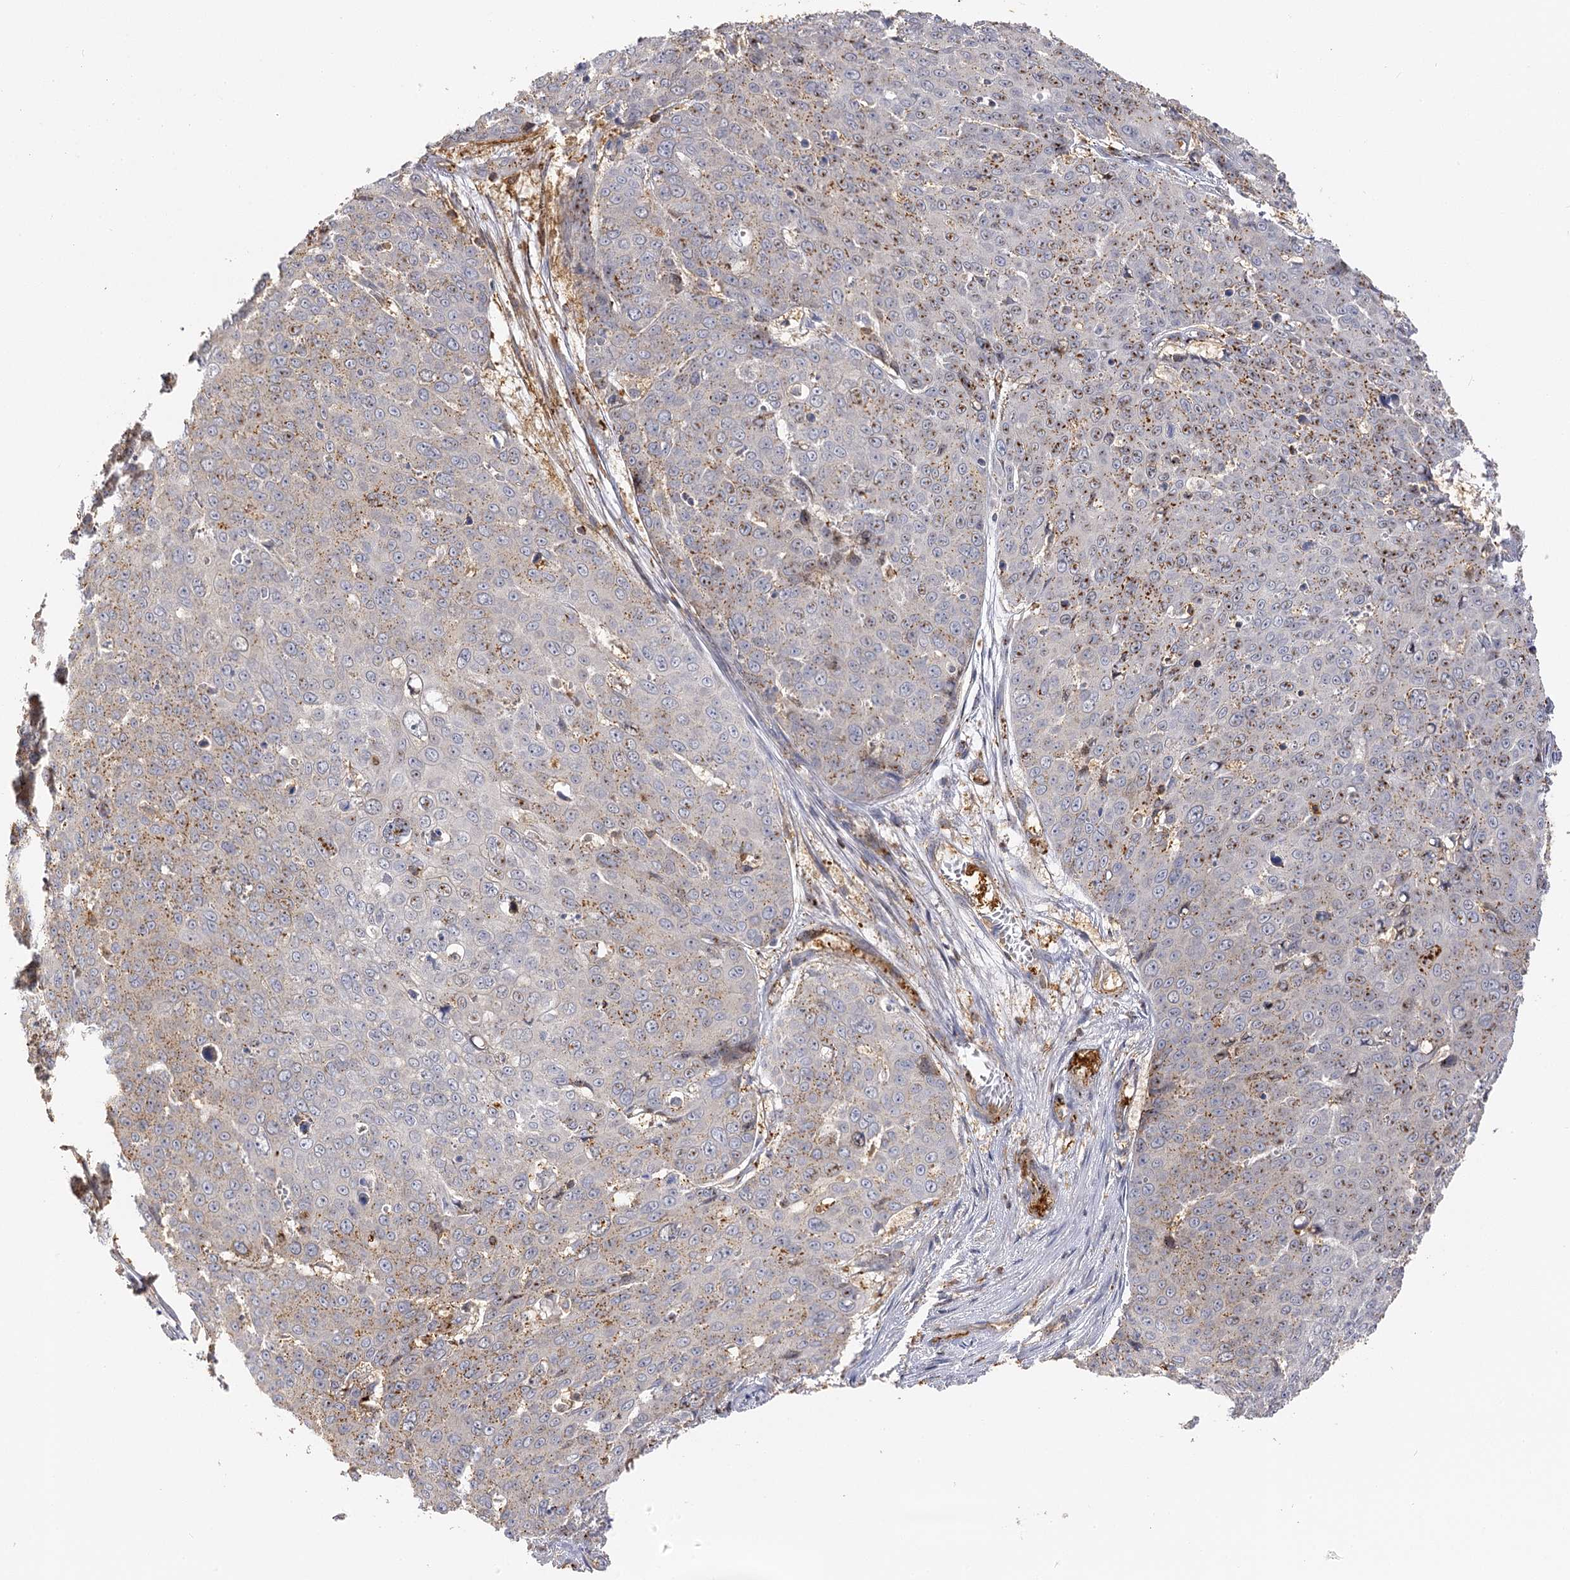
{"staining": {"intensity": "moderate", "quantity": "<25%", "location": "cytoplasmic/membranous"}, "tissue": "skin cancer", "cell_type": "Tumor cells", "image_type": "cancer", "snomed": [{"axis": "morphology", "description": "Squamous cell carcinoma, NOS"}, {"axis": "topography", "description": "Skin"}], "caption": "Immunohistochemical staining of squamous cell carcinoma (skin) reveals low levels of moderate cytoplasmic/membranous positivity in approximately <25% of tumor cells.", "gene": "SEC24B", "patient": {"sex": "male", "age": 71}}